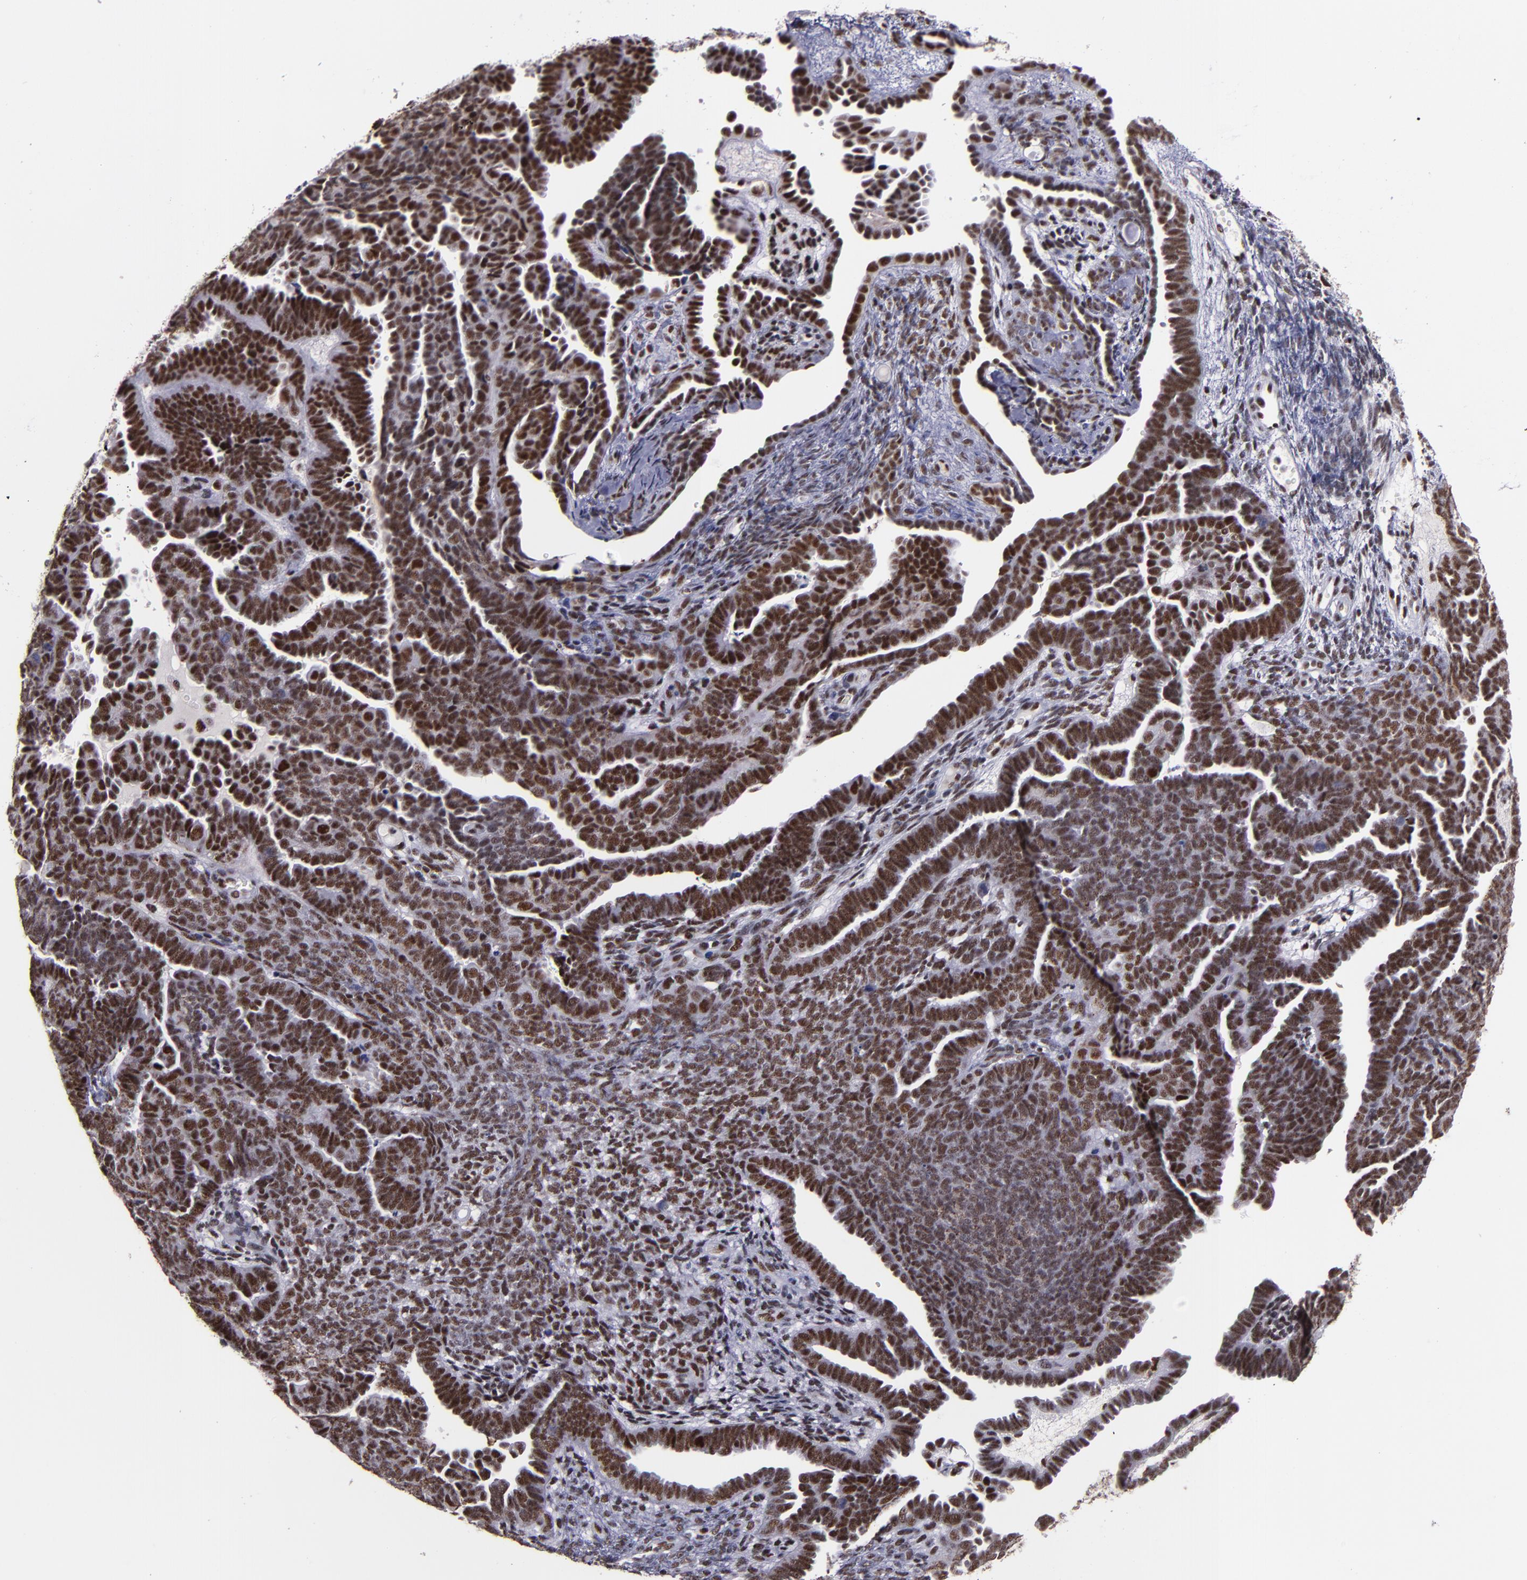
{"staining": {"intensity": "moderate", "quantity": ">75%", "location": "nuclear"}, "tissue": "endometrial cancer", "cell_type": "Tumor cells", "image_type": "cancer", "snomed": [{"axis": "morphology", "description": "Neoplasm, malignant, NOS"}, {"axis": "topography", "description": "Endometrium"}], "caption": "Immunohistochemical staining of endometrial malignant neoplasm demonstrates moderate nuclear protein positivity in approximately >75% of tumor cells. (DAB (3,3'-diaminobenzidine) IHC, brown staining for protein, blue staining for nuclei).", "gene": "PPP4R3A", "patient": {"sex": "female", "age": 74}}